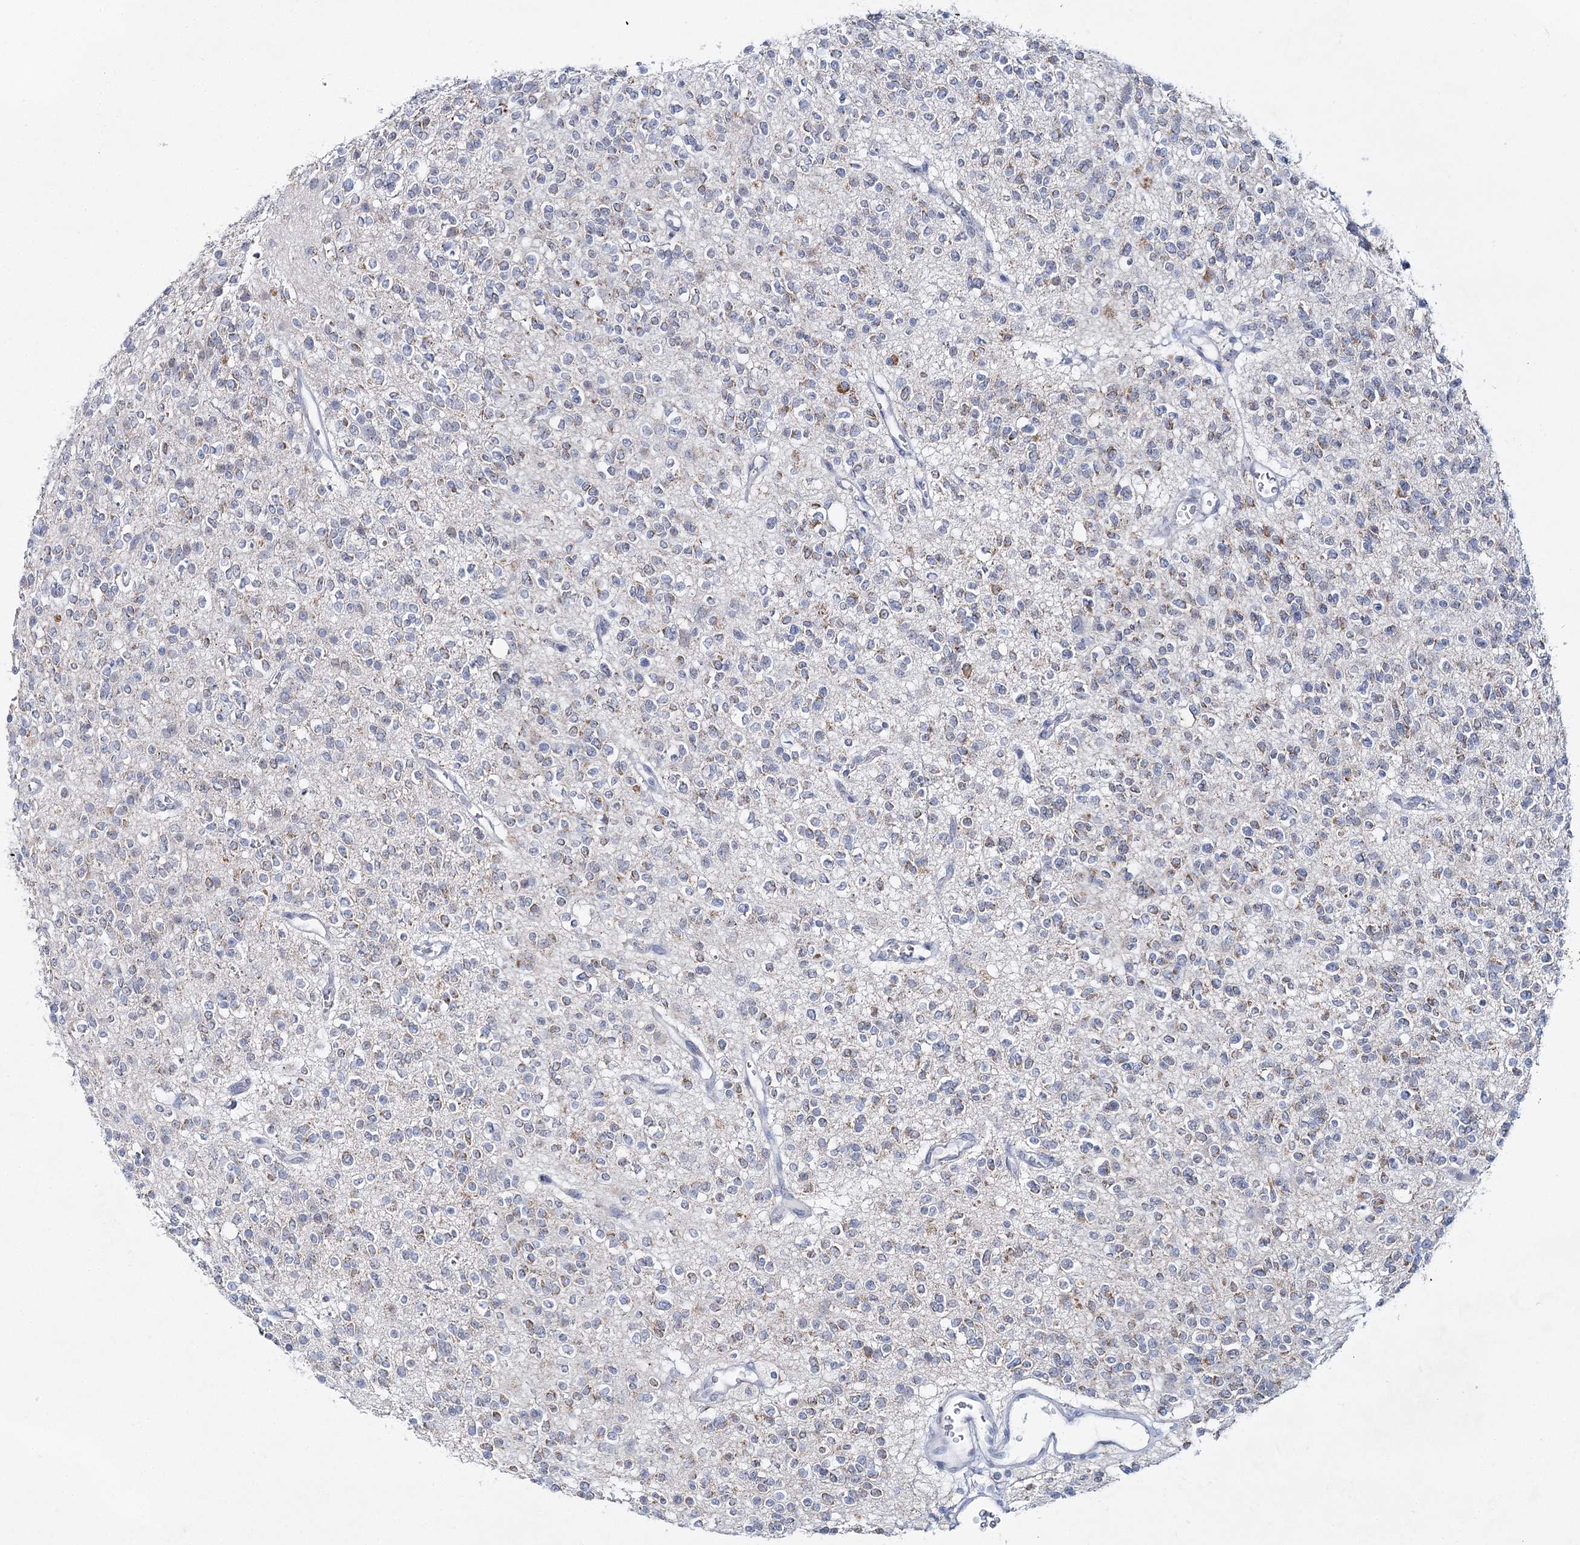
{"staining": {"intensity": "moderate", "quantity": "25%-75%", "location": "cytoplasmic/membranous"}, "tissue": "glioma", "cell_type": "Tumor cells", "image_type": "cancer", "snomed": [{"axis": "morphology", "description": "Glioma, malignant, High grade"}, {"axis": "topography", "description": "Brain"}], "caption": "Human glioma stained for a protein (brown) exhibits moderate cytoplasmic/membranous positive expression in approximately 25%-75% of tumor cells.", "gene": "BPHL", "patient": {"sex": "male", "age": 34}}